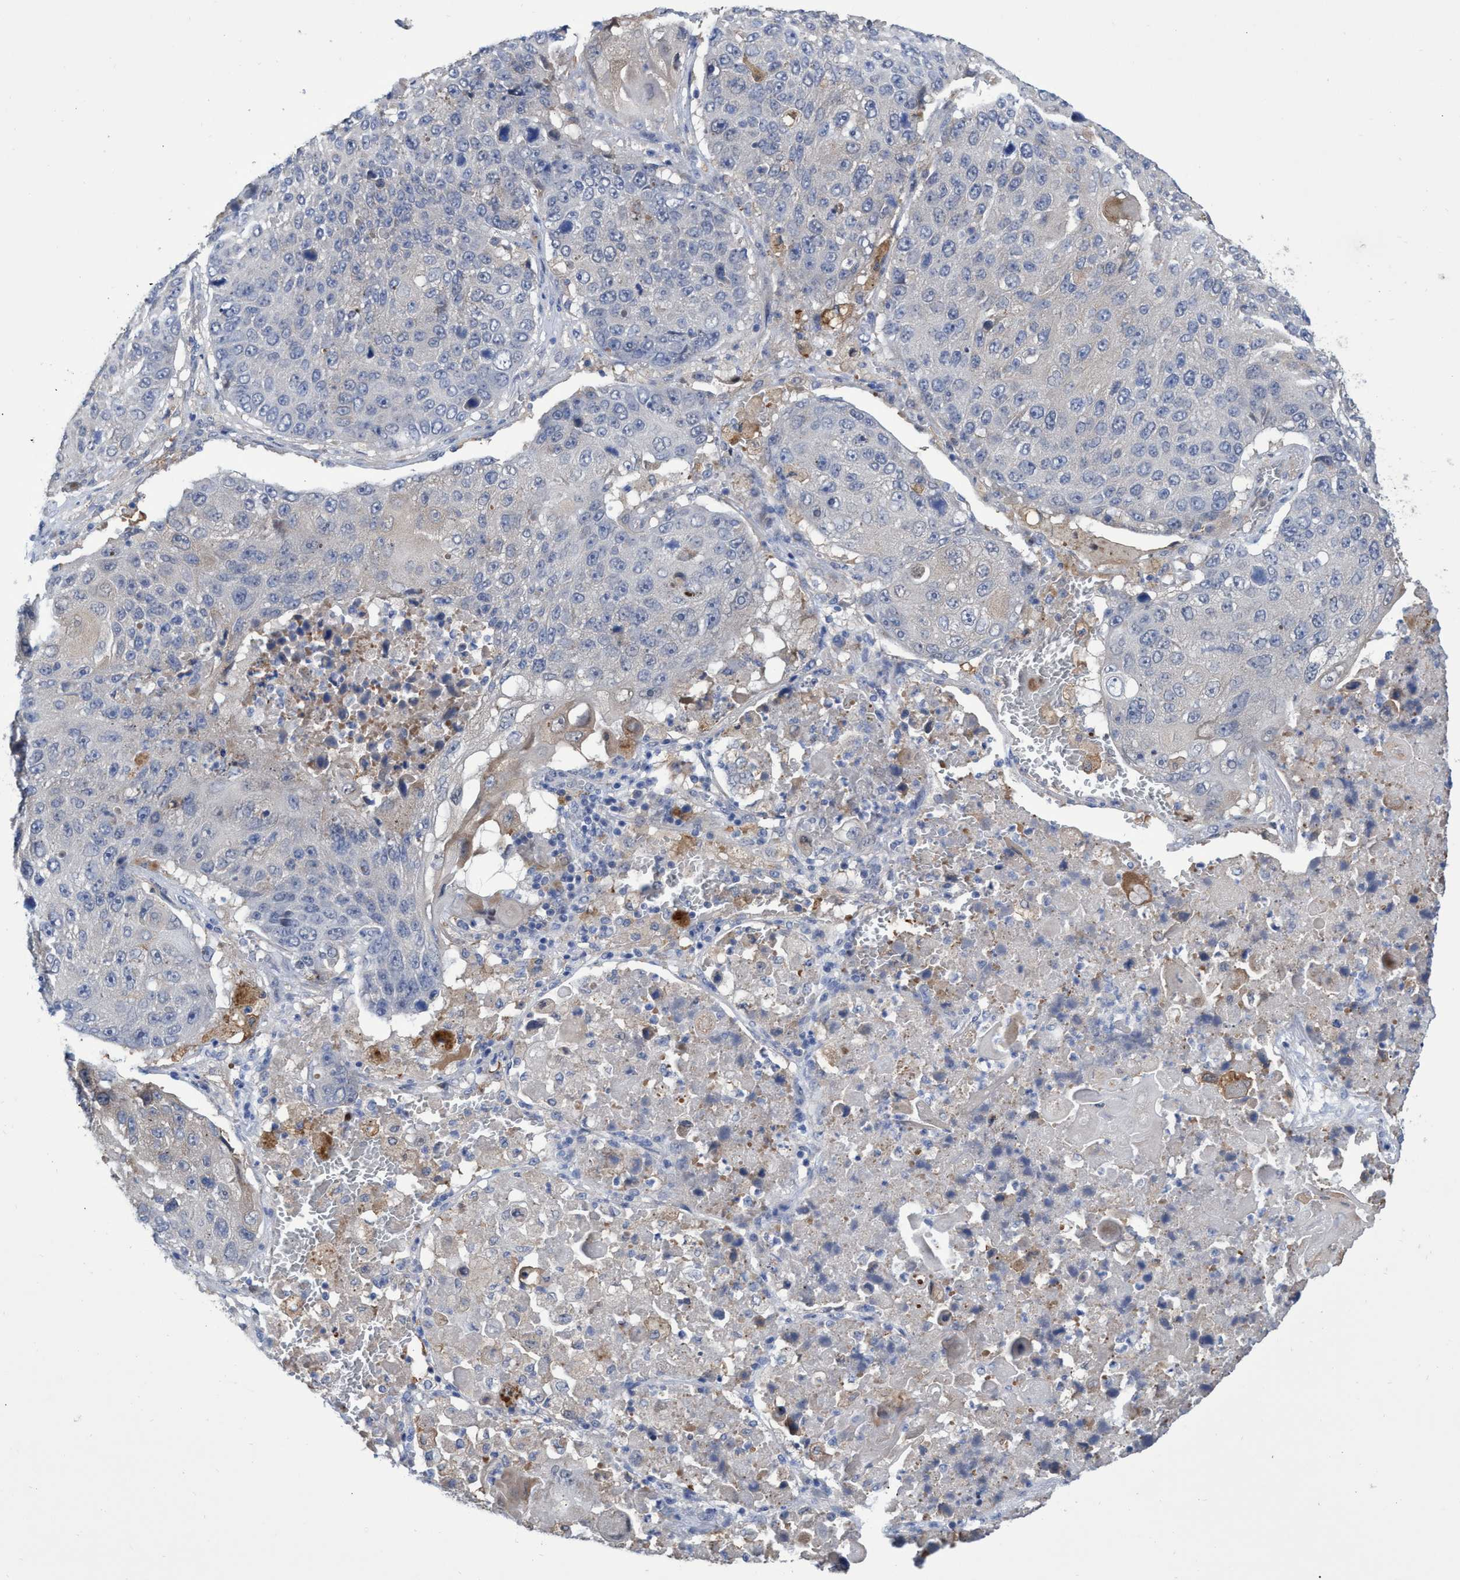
{"staining": {"intensity": "negative", "quantity": "none", "location": "none"}, "tissue": "lung cancer", "cell_type": "Tumor cells", "image_type": "cancer", "snomed": [{"axis": "morphology", "description": "Squamous cell carcinoma, NOS"}, {"axis": "topography", "description": "Lung"}], "caption": "Lung squamous cell carcinoma stained for a protein using immunohistochemistry (IHC) exhibits no staining tumor cells.", "gene": "SVEP1", "patient": {"sex": "male", "age": 61}}